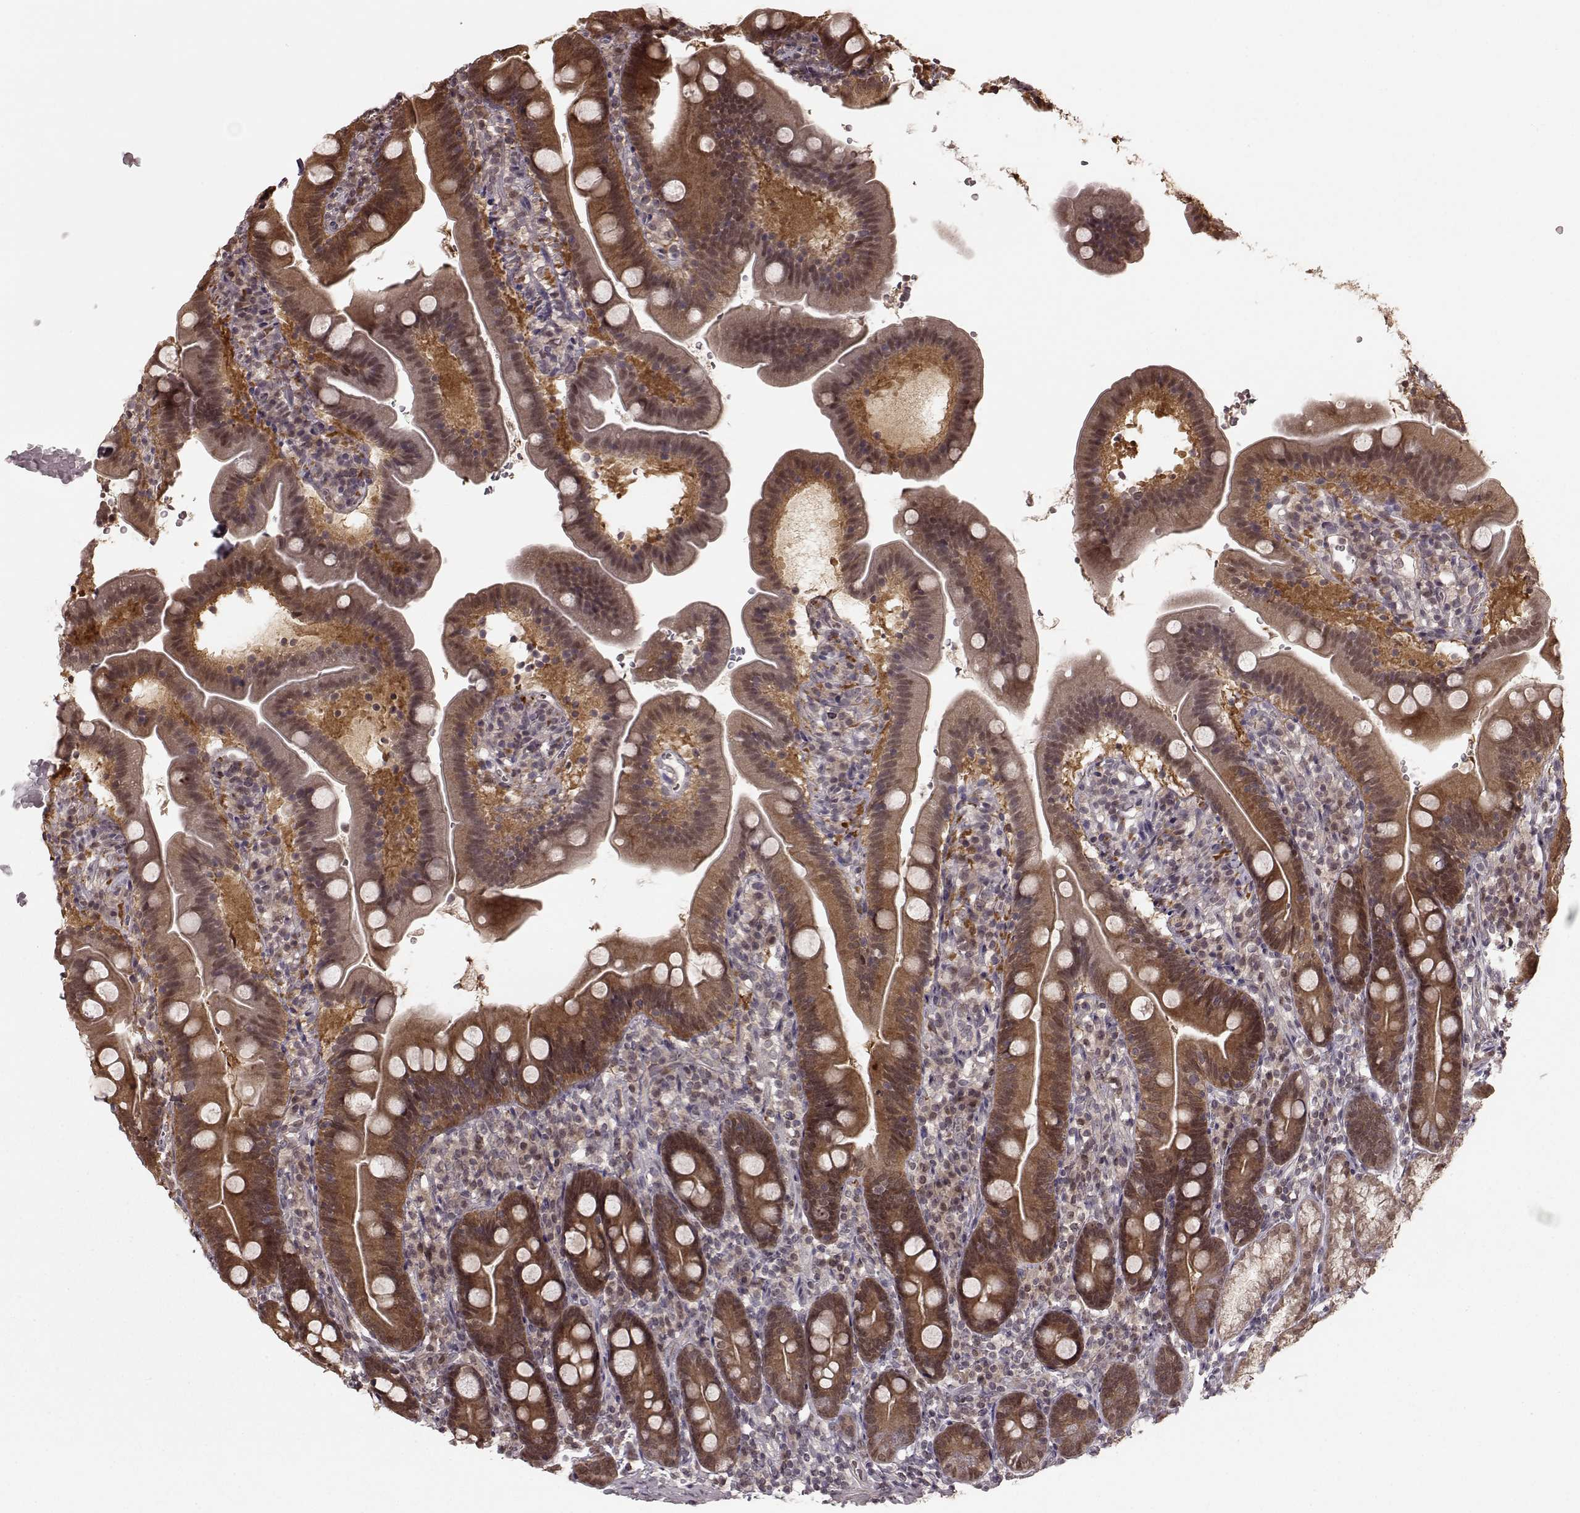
{"staining": {"intensity": "moderate", "quantity": ">75%", "location": "cytoplasmic/membranous,nuclear"}, "tissue": "duodenum", "cell_type": "Glandular cells", "image_type": "normal", "snomed": [{"axis": "morphology", "description": "Normal tissue, NOS"}, {"axis": "topography", "description": "Duodenum"}], "caption": "Protein expression analysis of unremarkable human duodenum reveals moderate cytoplasmic/membranous,nuclear staining in approximately >75% of glandular cells.", "gene": "GSS", "patient": {"sex": "female", "age": 67}}